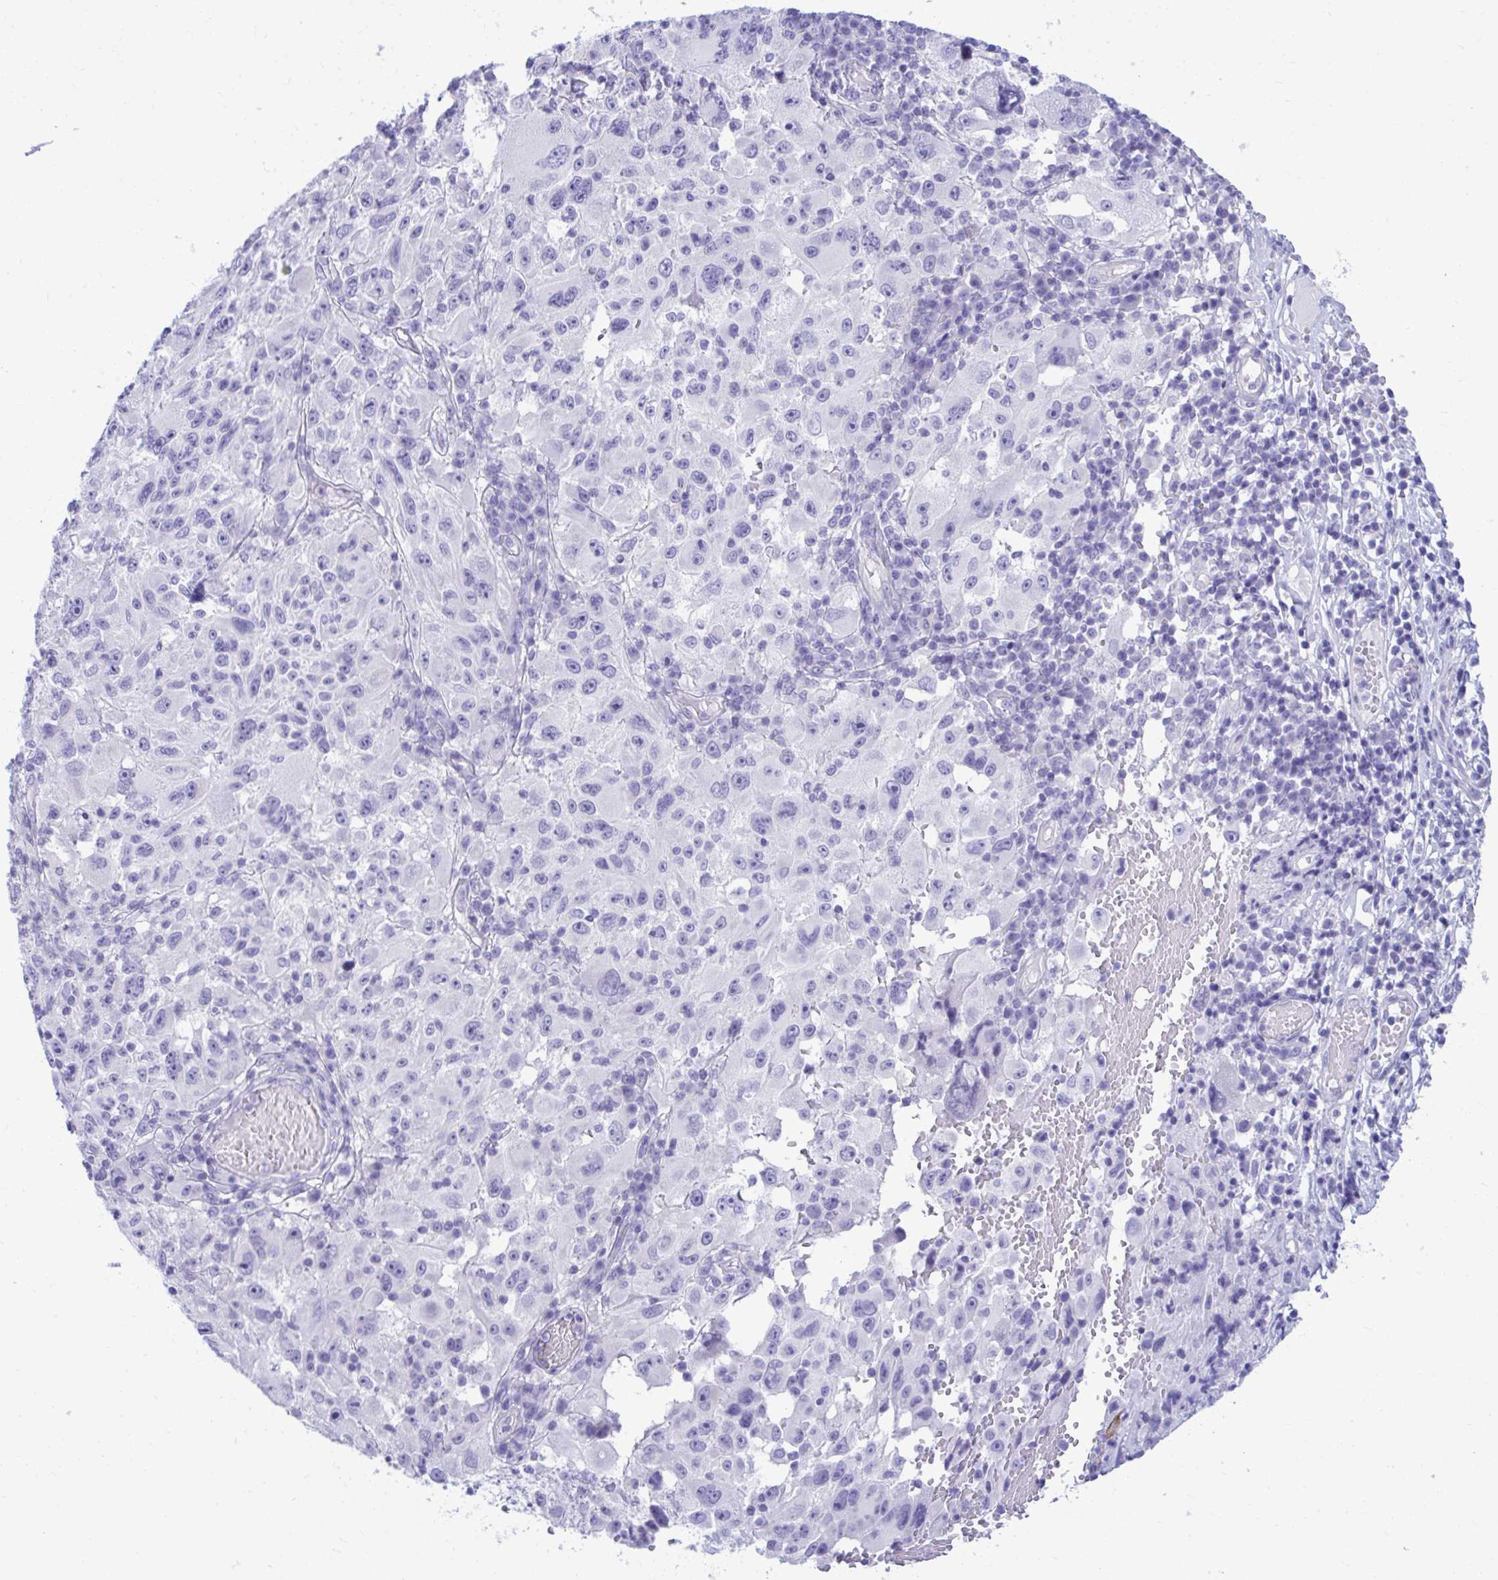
{"staining": {"intensity": "negative", "quantity": "none", "location": "none"}, "tissue": "melanoma", "cell_type": "Tumor cells", "image_type": "cancer", "snomed": [{"axis": "morphology", "description": "Malignant melanoma, NOS"}, {"axis": "topography", "description": "Skin"}], "caption": "There is no significant staining in tumor cells of melanoma.", "gene": "SHISA8", "patient": {"sex": "female", "age": 71}}